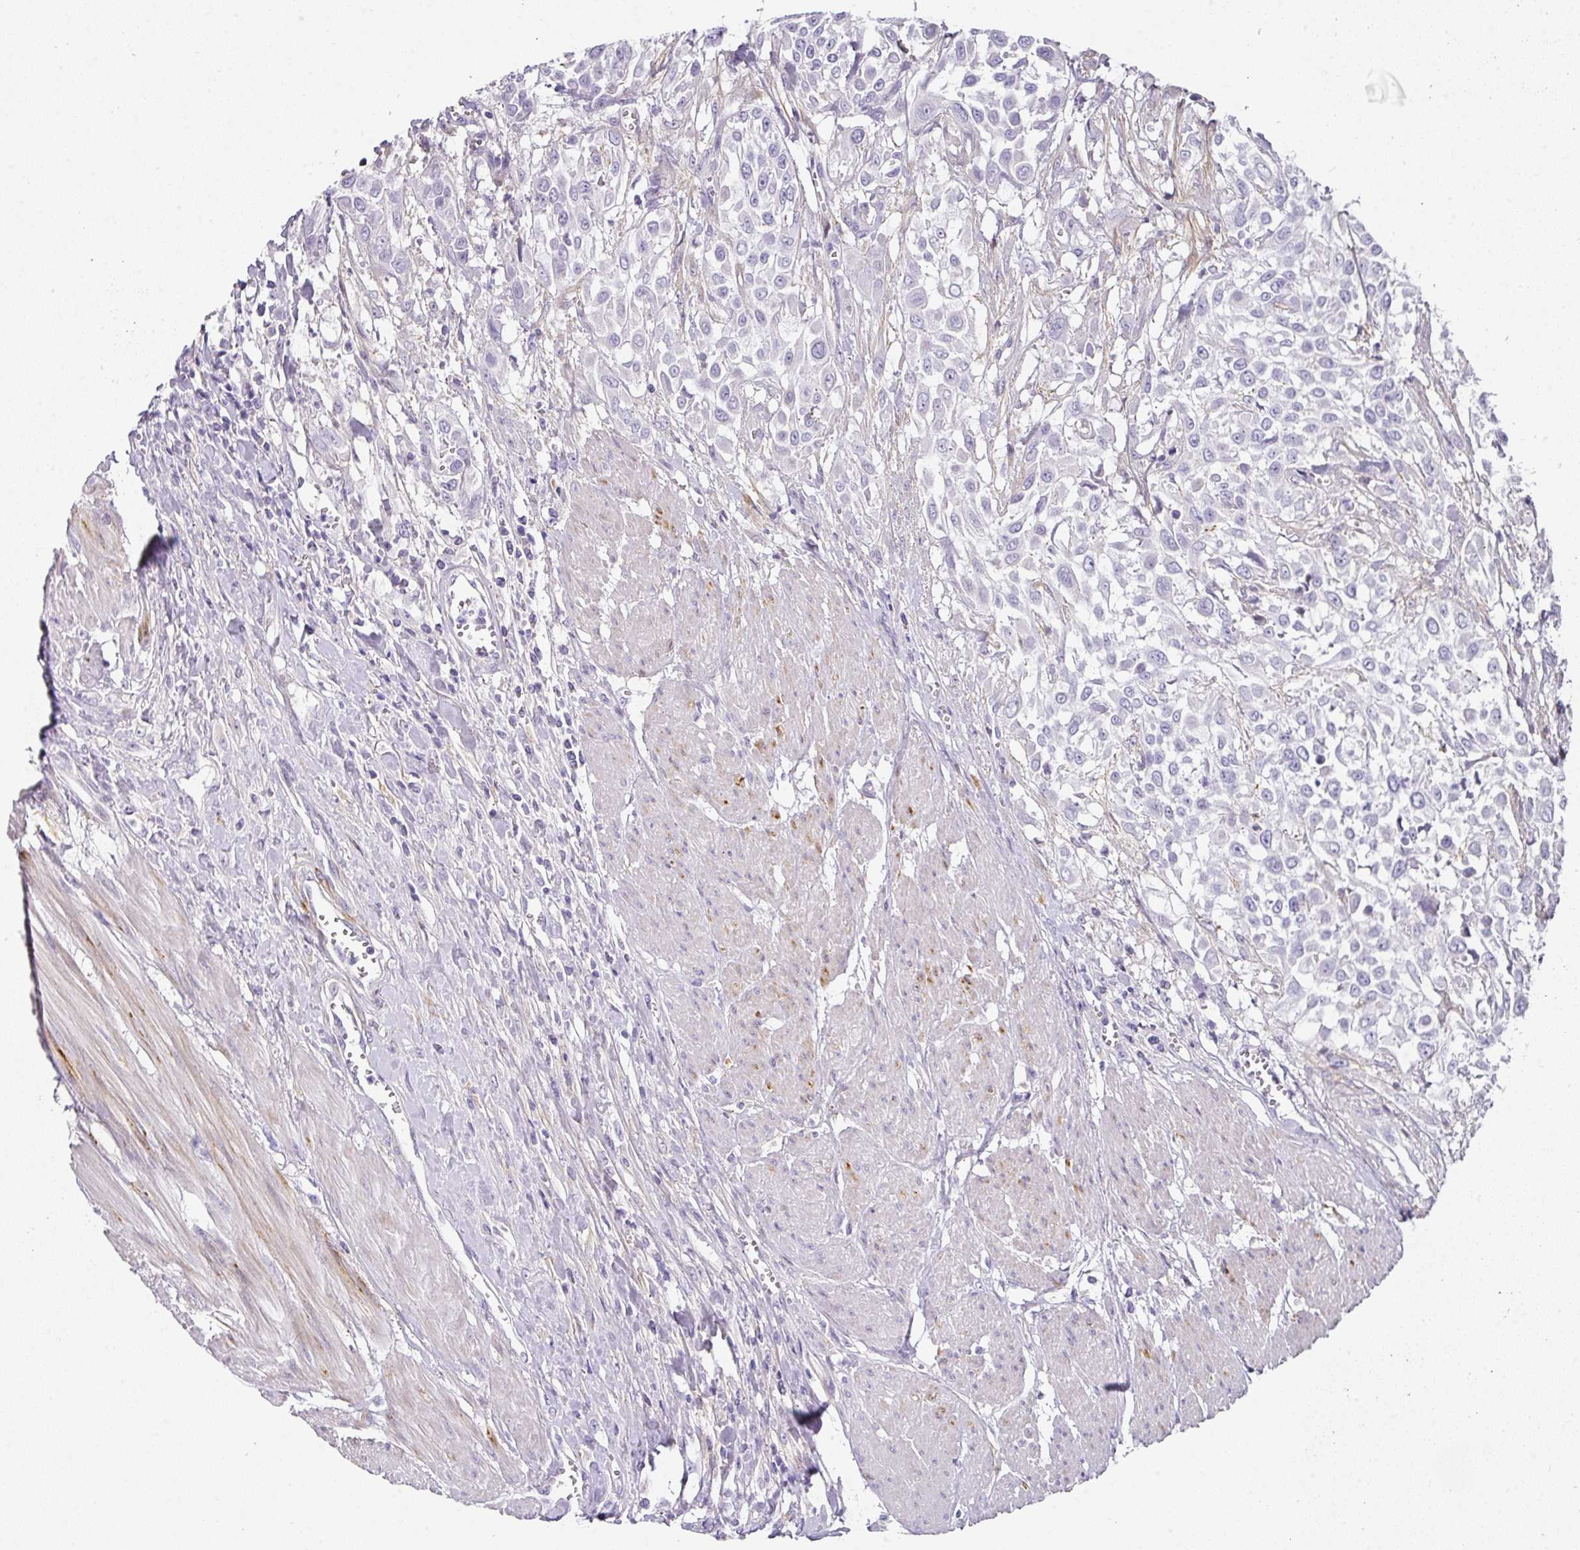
{"staining": {"intensity": "negative", "quantity": "none", "location": "none"}, "tissue": "urothelial cancer", "cell_type": "Tumor cells", "image_type": "cancer", "snomed": [{"axis": "morphology", "description": "Urothelial carcinoma, High grade"}, {"axis": "topography", "description": "Urinary bladder"}], "caption": "Tumor cells show no significant positivity in urothelial cancer.", "gene": "ANKRD29", "patient": {"sex": "male", "age": 57}}